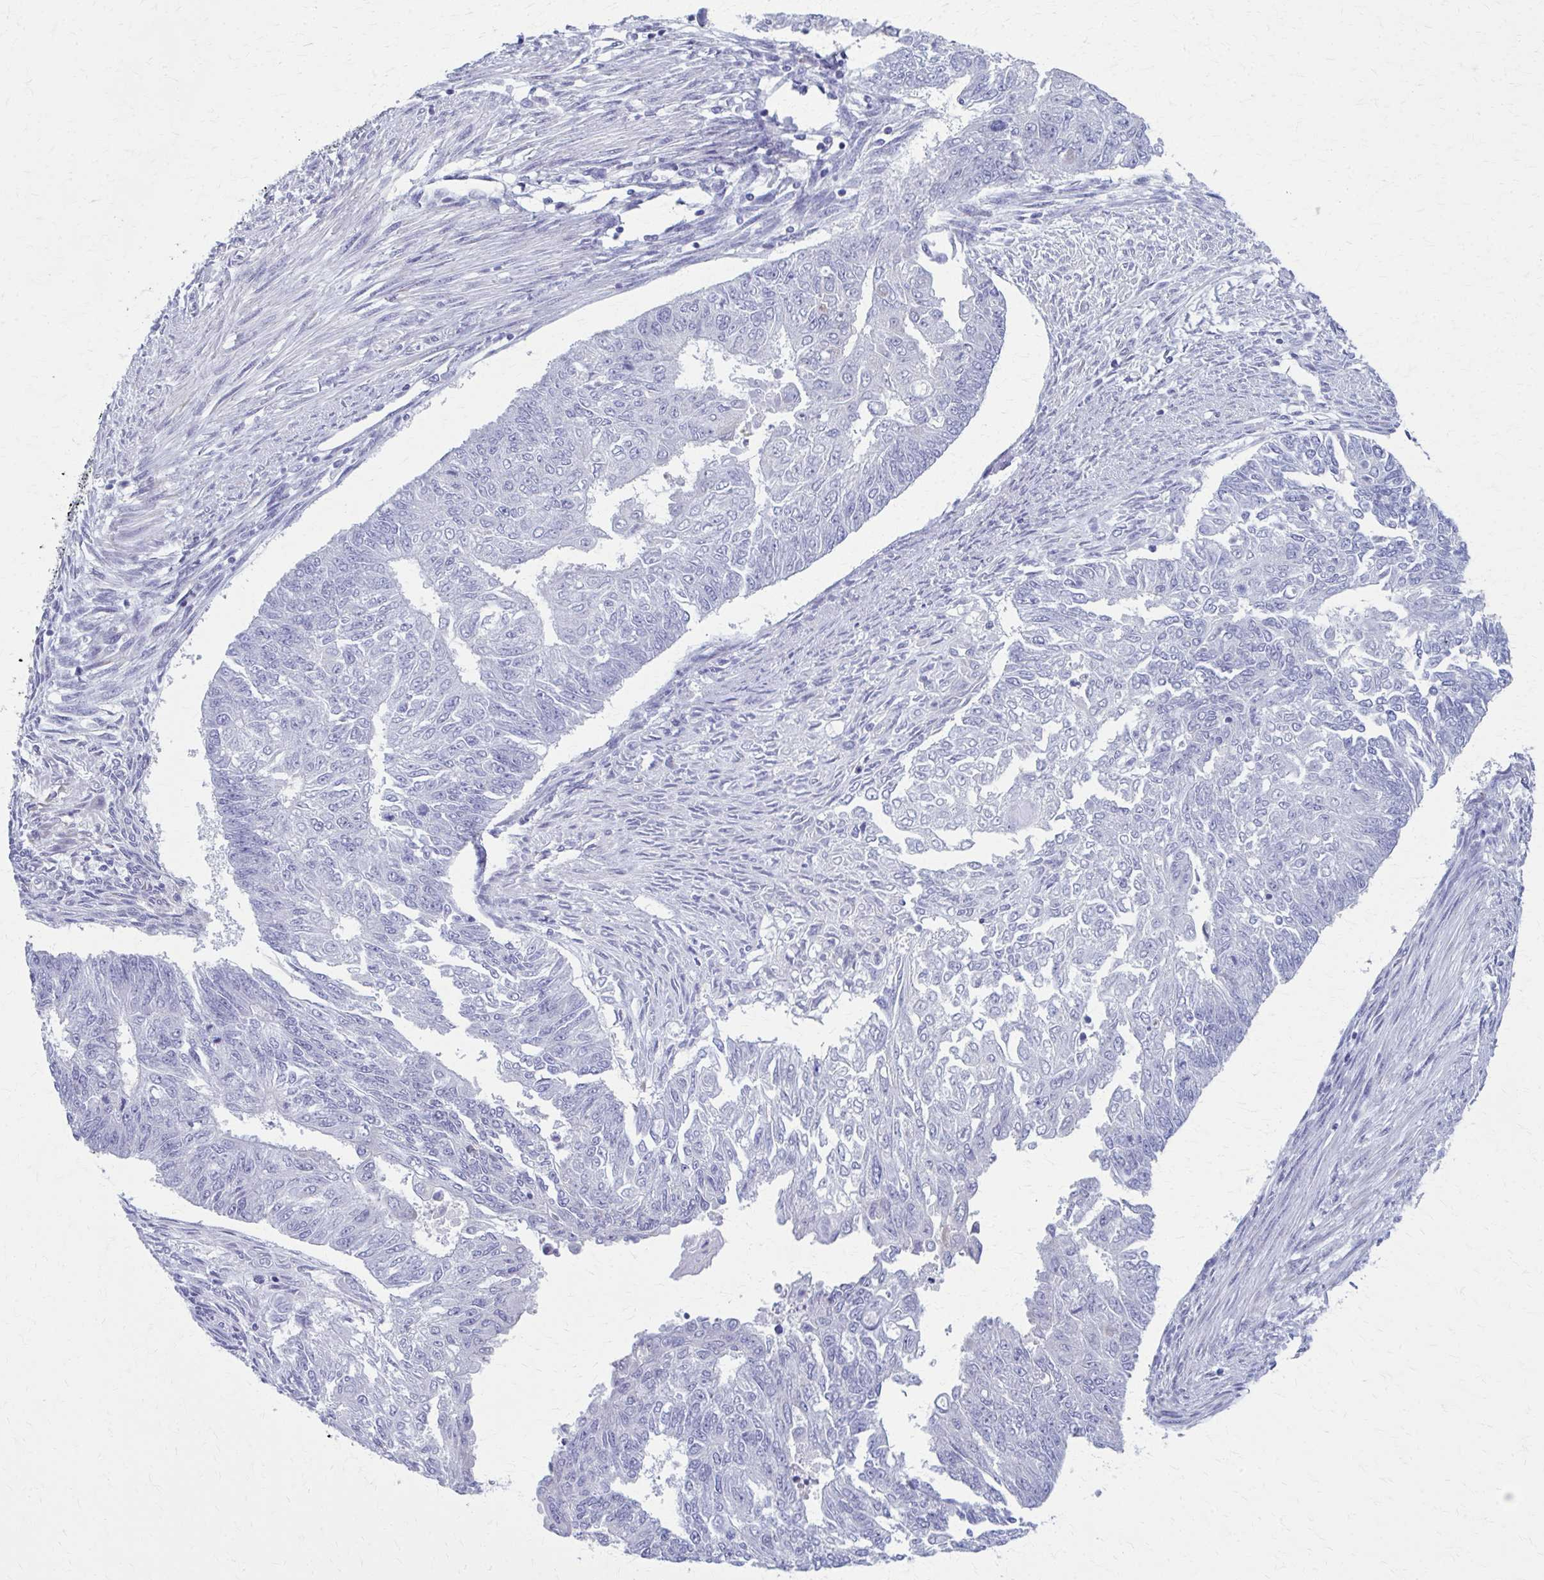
{"staining": {"intensity": "negative", "quantity": "none", "location": "none"}, "tissue": "endometrial cancer", "cell_type": "Tumor cells", "image_type": "cancer", "snomed": [{"axis": "morphology", "description": "Adenocarcinoma, NOS"}, {"axis": "topography", "description": "Endometrium"}], "caption": "The image displays no staining of tumor cells in endometrial adenocarcinoma.", "gene": "SPATS2L", "patient": {"sex": "female", "age": 32}}